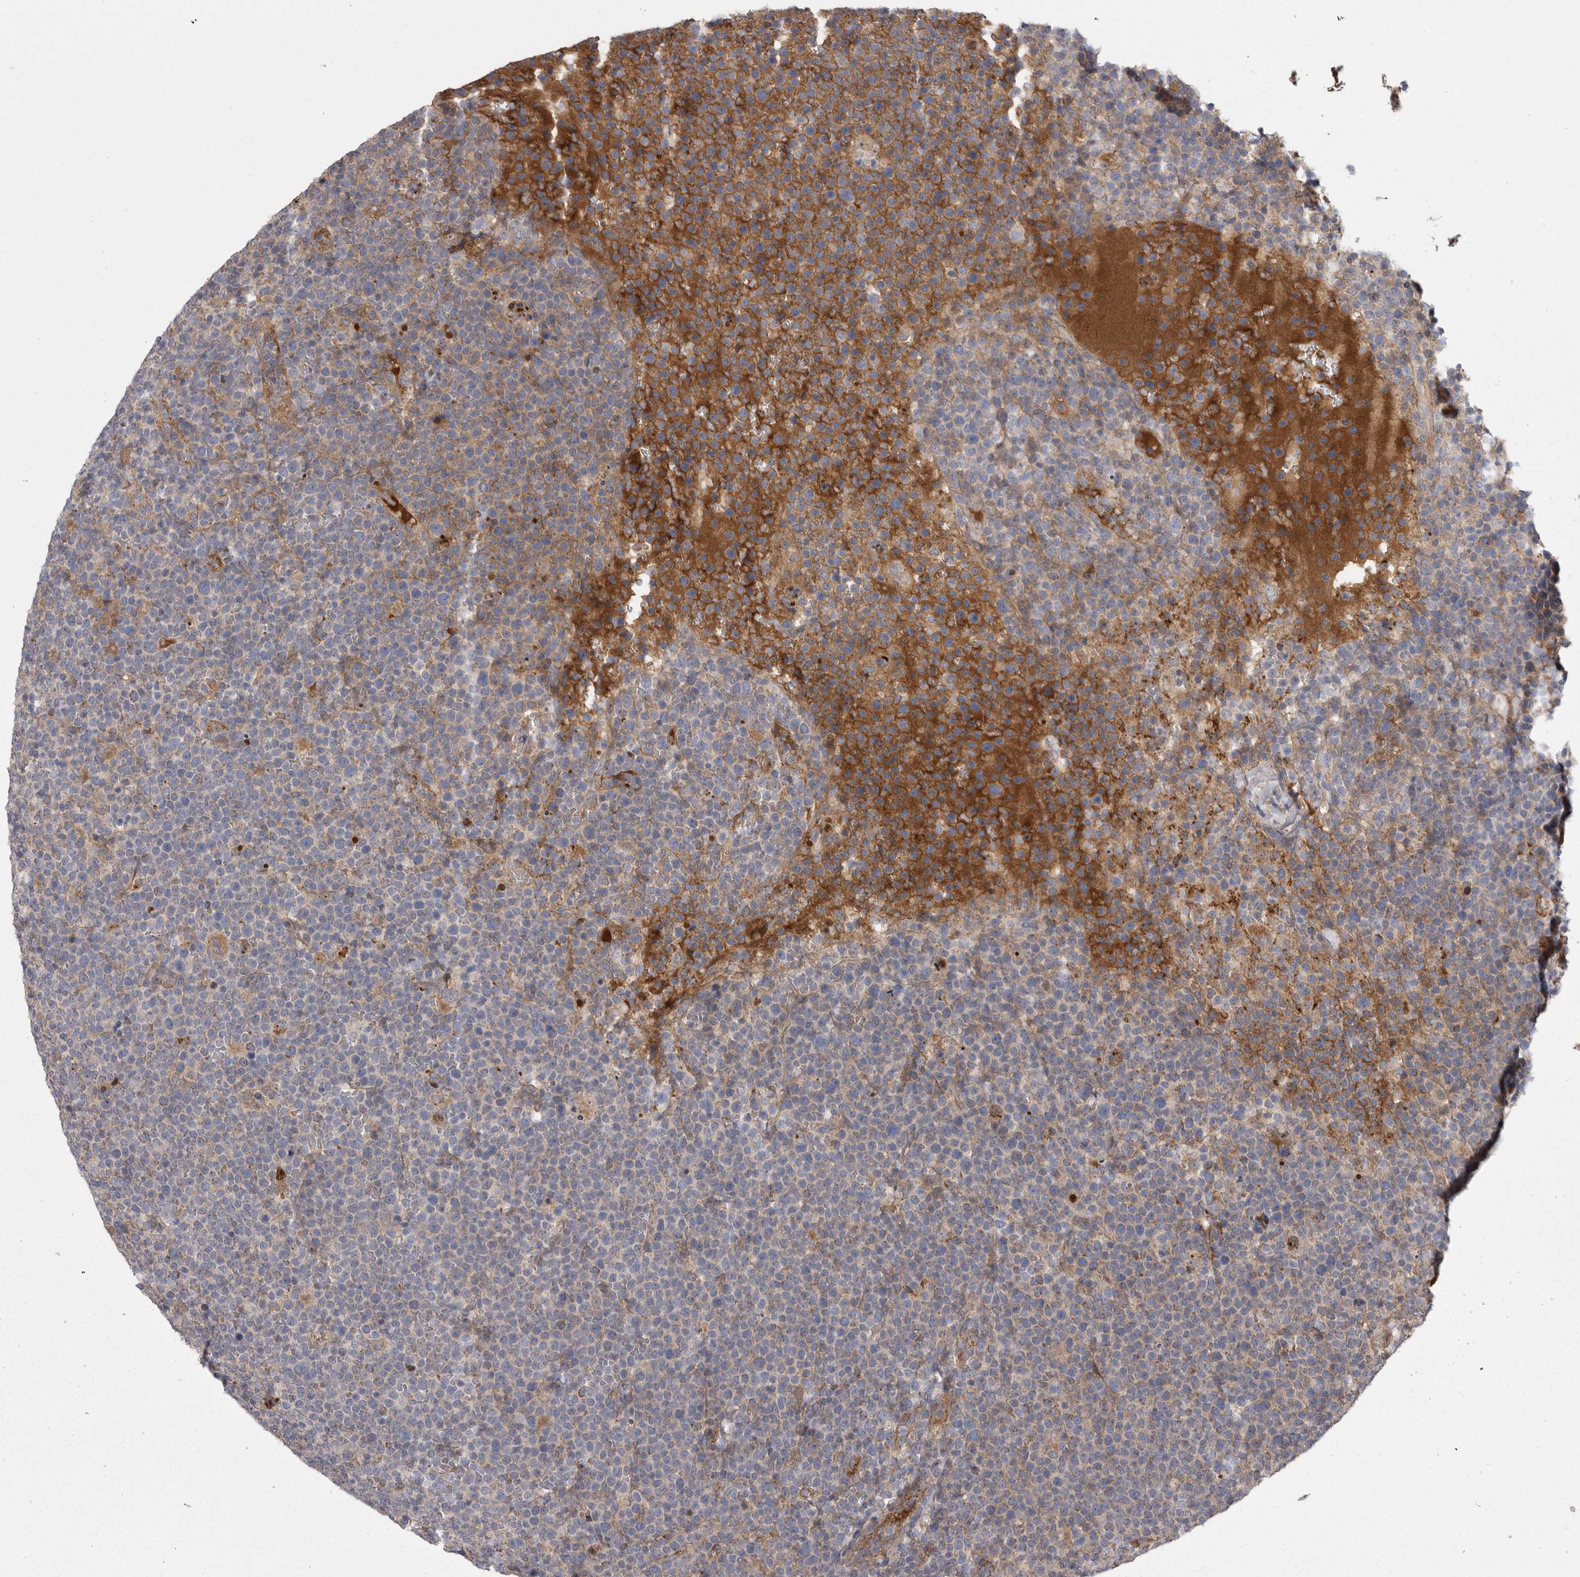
{"staining": {"intensity": "negative", "quantity": "none", "location": "none"}, "tissue": "lymphoma", "cell_type": "Tumor cells", "image_type": "cancer", "snomed": [{"axis": "morphology", "description": "Malignant lymphoma, non-Hodgkin's type, High grade"}, {"axis": "topography", "description": "Lymph node"}], "caption": "Immunohistochemistry (IHC) histopathology image of malignant lymphoma, non-Hodgkin's type (high-grade) stained for a protein (brown), which shows no staining in tumor cells.", "gene": "CRP", "patient": {"sex": "male", "age": 61}}